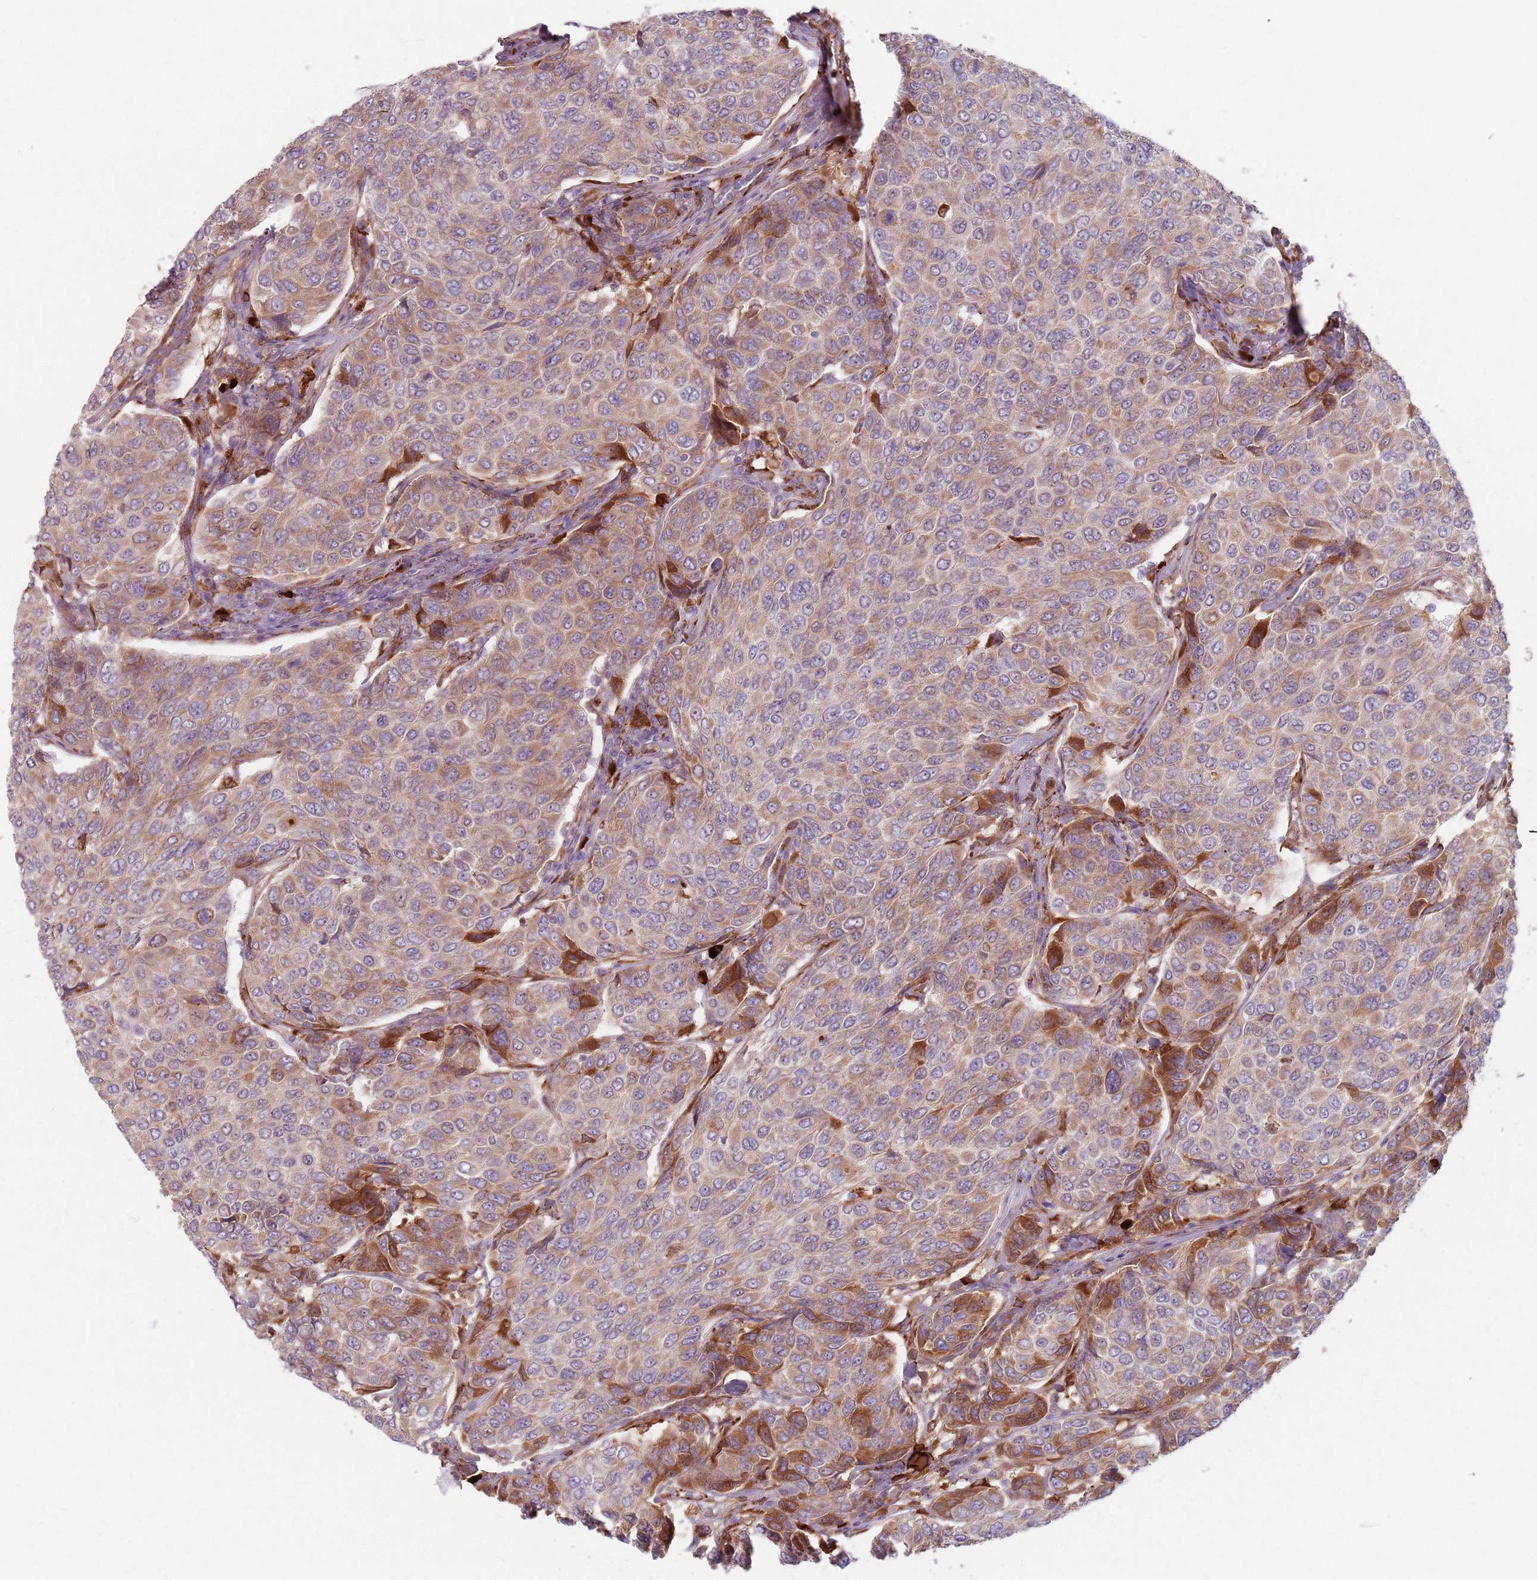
{"staining": {"intensity": "moderate", "quantity": "25%-75%", "location": "cytoplasmic/membranous"}, "tissue": "breast cancer", "cell_type": "Tumor cells", "image_type": "cancer", "snomed": [{"axis": "morphology", "description": "Duct carcinoma"}, {"axis": "topography", "description": "Breast"}], "caption": "Immunohistochemical staining of human breast cancer demonstrates medium levels of moderate cytoplasmic/membranous expression in about 25%-75% of tumor cells. (DAB (3,3'-diaminobenzidine) = brown stain, brightfield microscopy at high magnification).", "gene": "COLGALT1", "patient": {"sex": "female", "age": 55}}